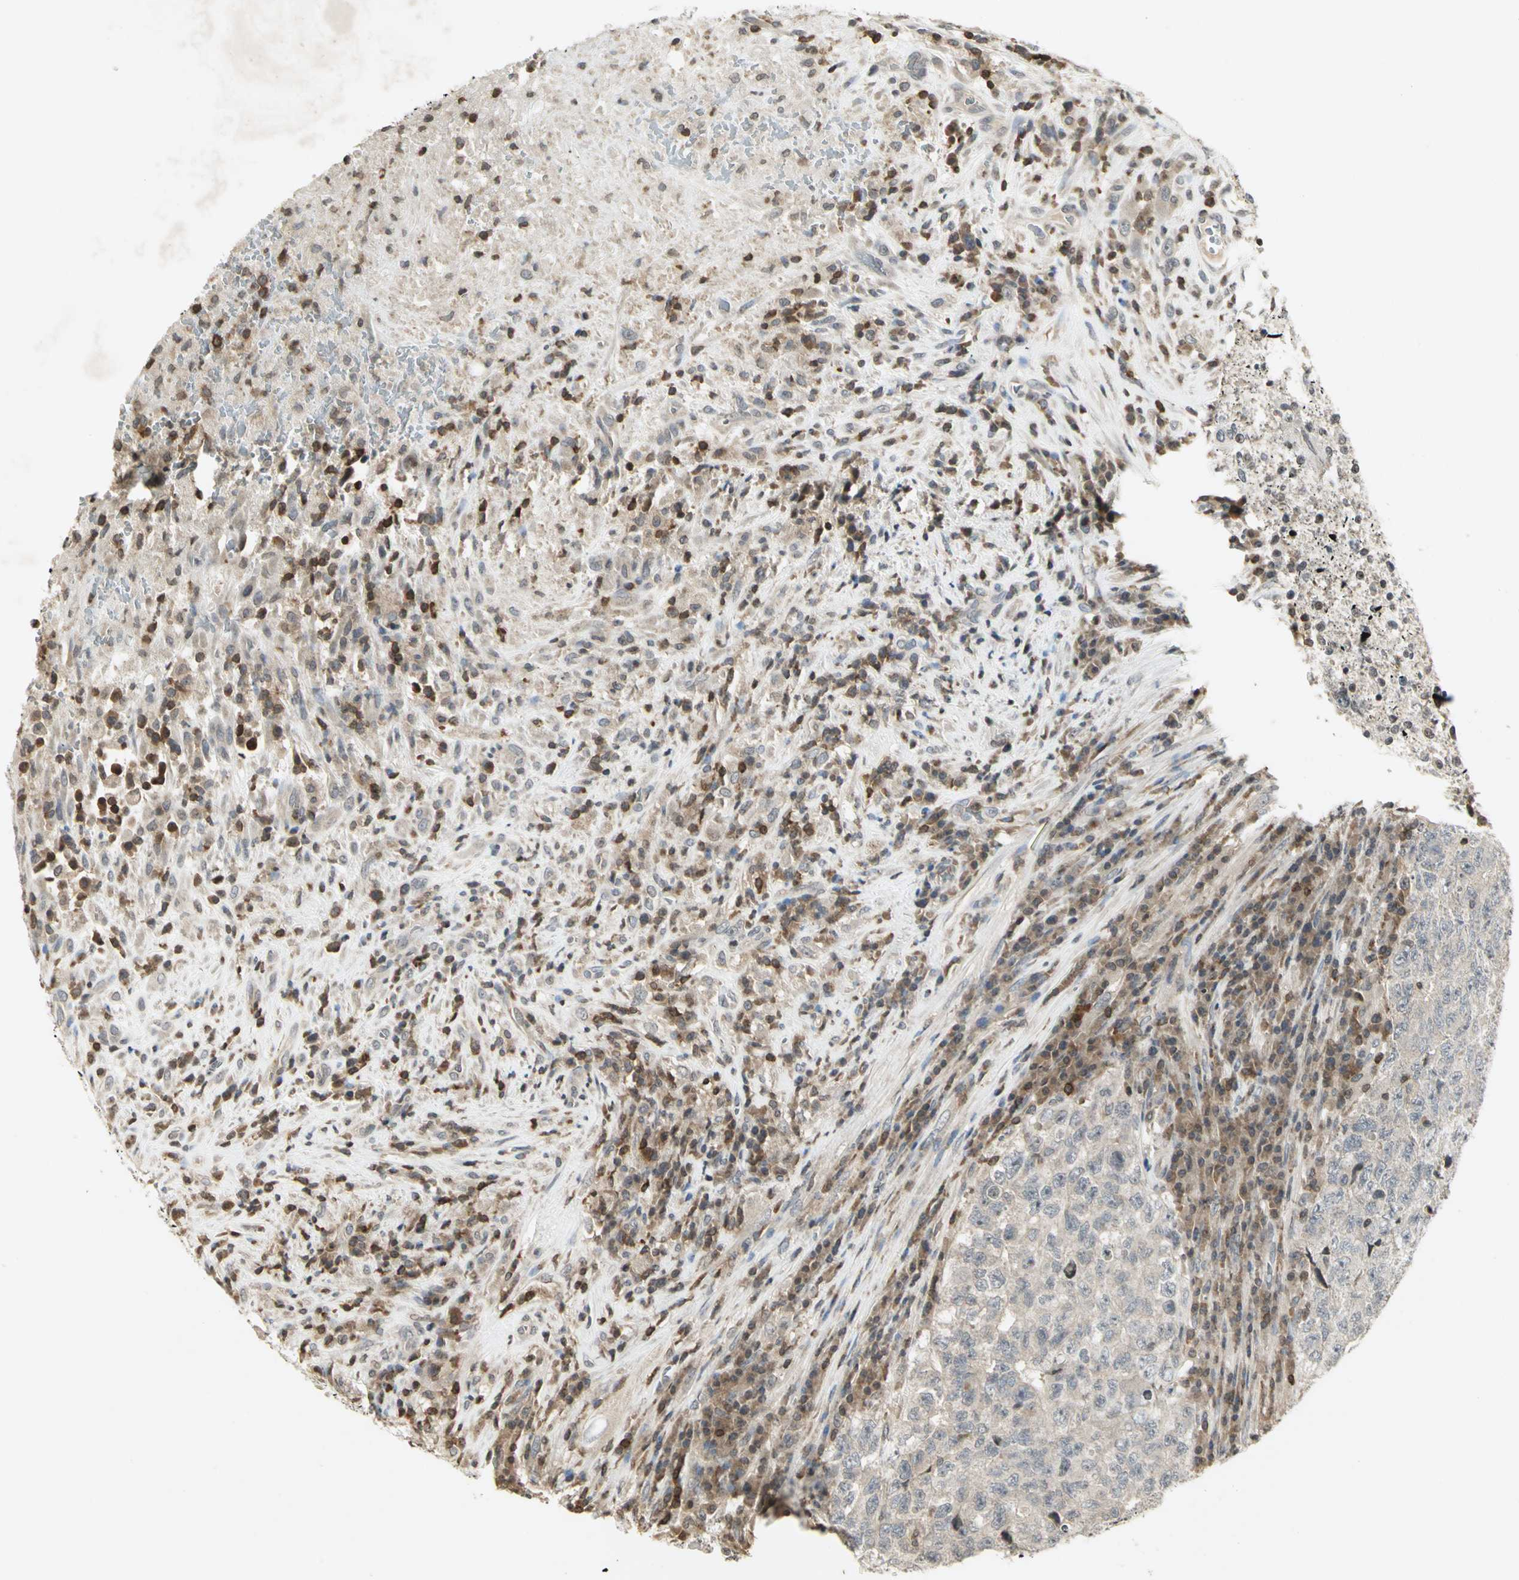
{"staining": {"intensity": "negative", "quantity": "none", "location": "none"}, "tissue": "testis cancer", "cell_type": "Tumor cells", "image_type": "cancer", "snomed": [{"axis": "morphology", "description": "Necrosis, NOS"}, {"axis": "morphology", "description": "Carcinoma, Embryonal, NOS"}, {"axis": "topography", "description": "Testis"}], "caption": "This is an IHC photomicrograph of human testis cancer. There is no expression in tumor cells.", "gene": "IL16", "patient": {"sex": "male", "age": 19}}